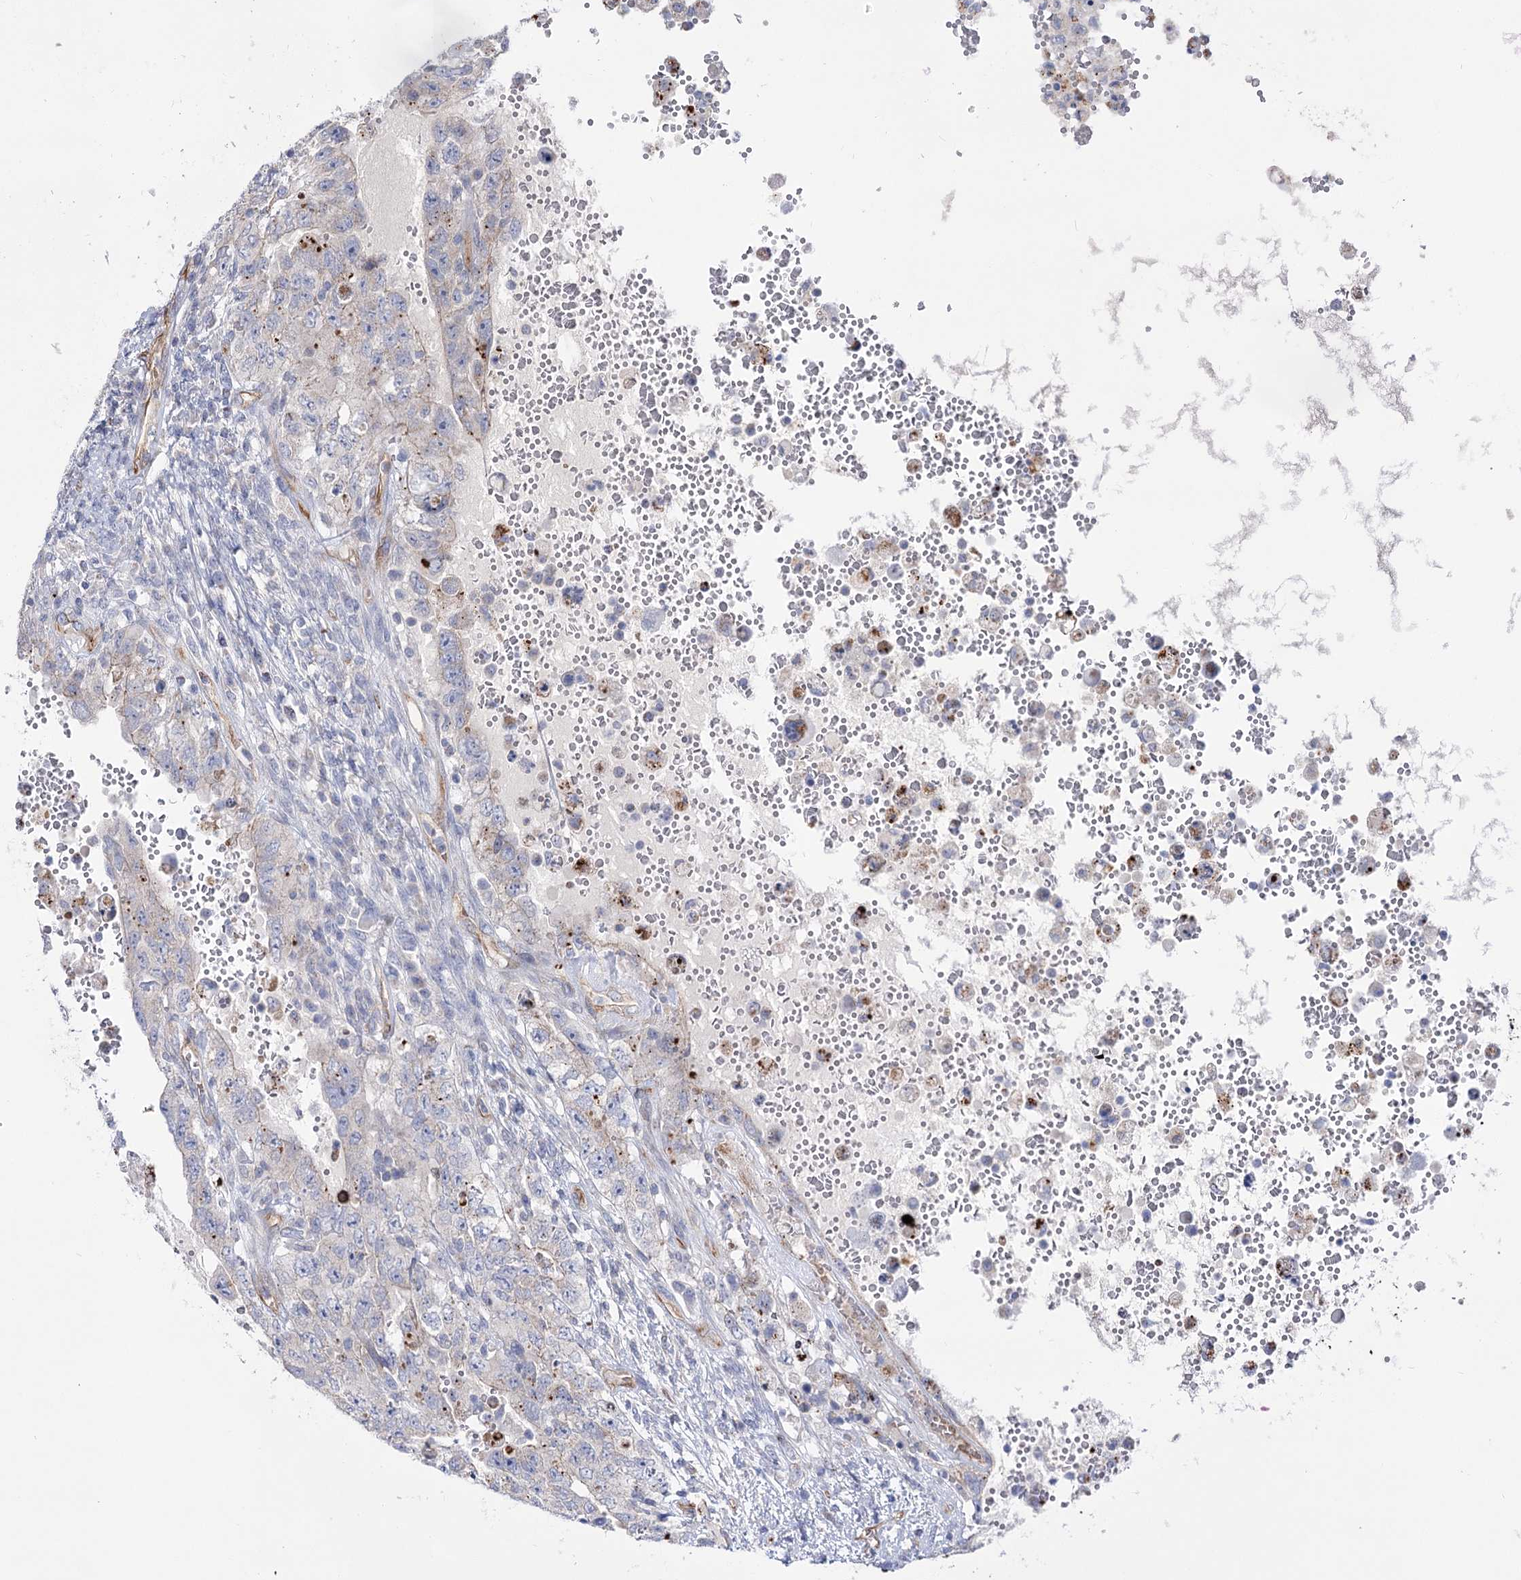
{"staining": {"intensity": "negative", "quantity": "none", "location": "none"}, "tissue": "testis cancer", "cell_type": "Tumor cells", "image_type": "cancer", "snomed": [{"axis": "morphology", "description": "Carcinoma, Embryonal, NOS"}, {"axis": "topography", "description": "Testis"}], "caption": "Embryonal carcinoma (testis) stained for a protein using IHC shows no positivity tumor cells.", "gene": "TMEM164", "patient": {"sex": "male", "age": 26}}